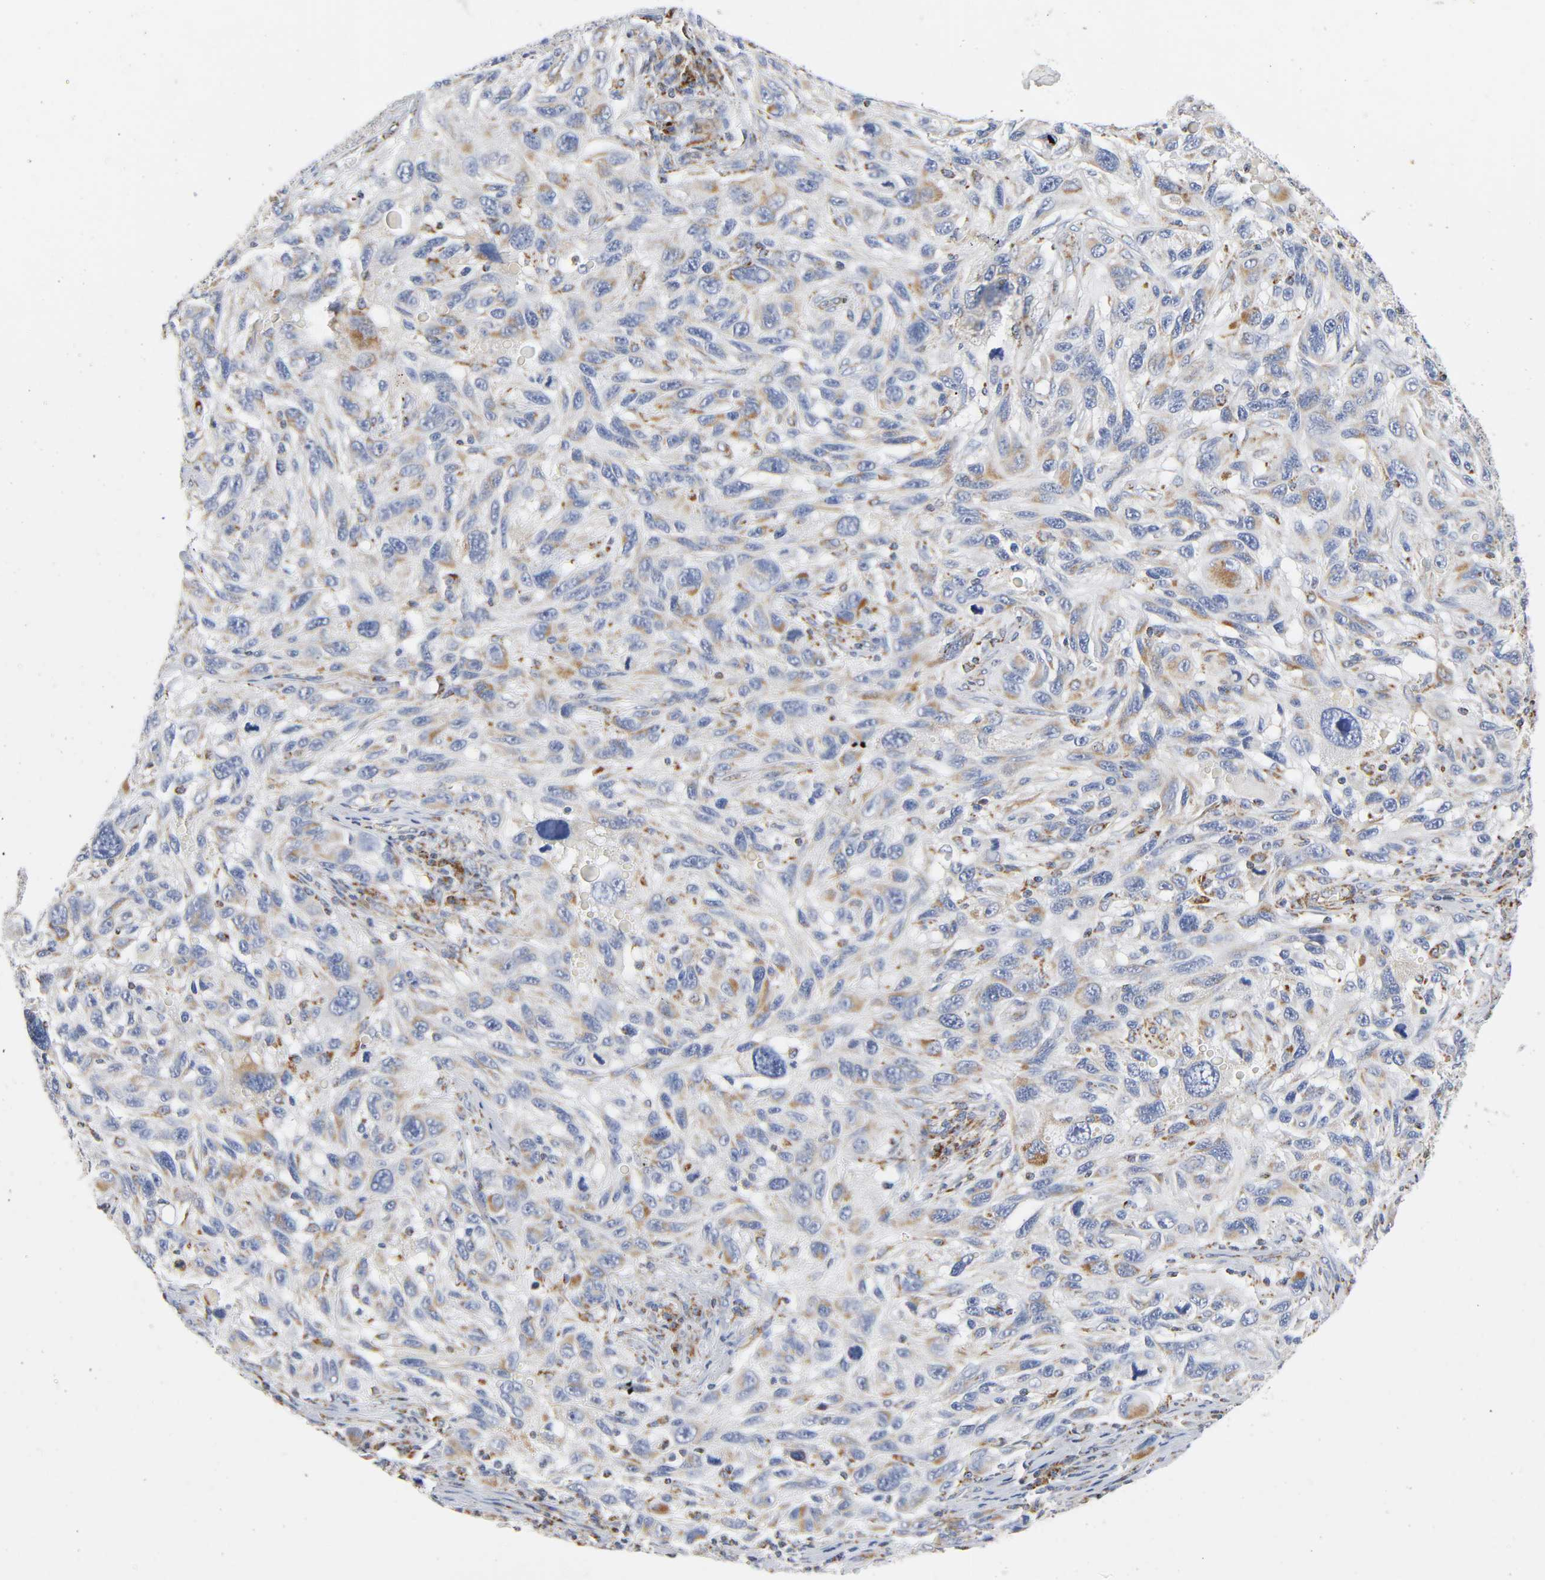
{"staining": {"intensity": "moderate", "quantity": ">75%", "location": "cytoplasmic/membranous"}, "tissue": "melanoma", "cell_type": "Tumor cells", "image_type": "cancer", "snomed": [{"axis": "morphology", "description": "Malignant melanoma, NOS"}, {"axis": "topography", "description": "Skin"}], "caption": "Tumor cells reveal medium levels of moderate cytoplasmic/membranous positivity in about >75% of cells in human malignant melanoma.", "gene": "BAK1", "patient": {"sex": "male", "age": 53}}